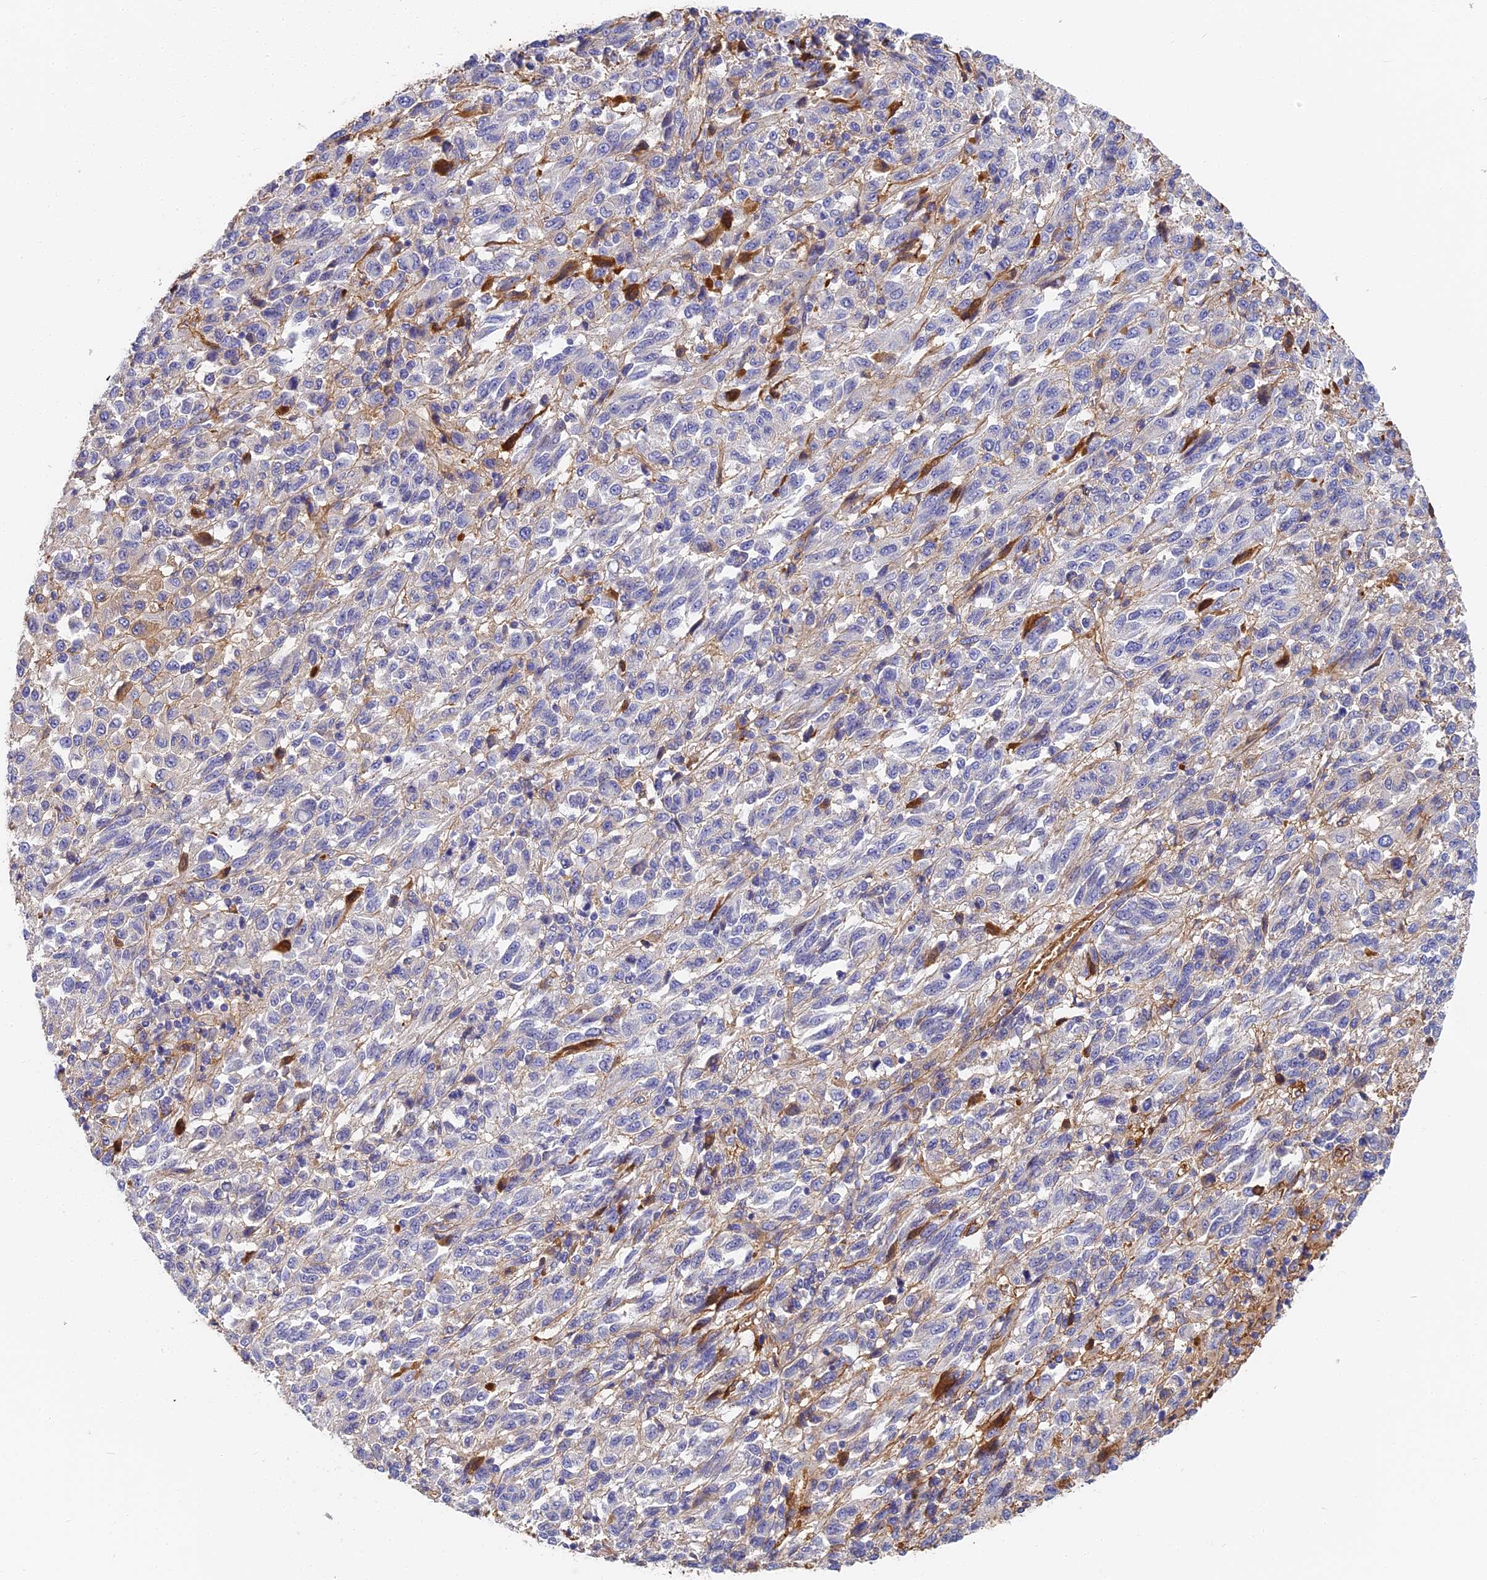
{"staining": {"intensity": "negative", "quantity": "none", "location": "none"}, "tissue": "melanoma", "cell_type": "Tumor cells", "image_type": "cancer", "snomed": [{"axis": "morphology", "description": "Malignant melanoma, Metastatic site"}, {"axis": "topography", "description": "Lung"}], "caption": "A micrograph of melanoma stained for a protein demonstrates no brown staining in tumor cells.", "gene": "ITIH1", "patient": {"sex": "male", "age": 64}}